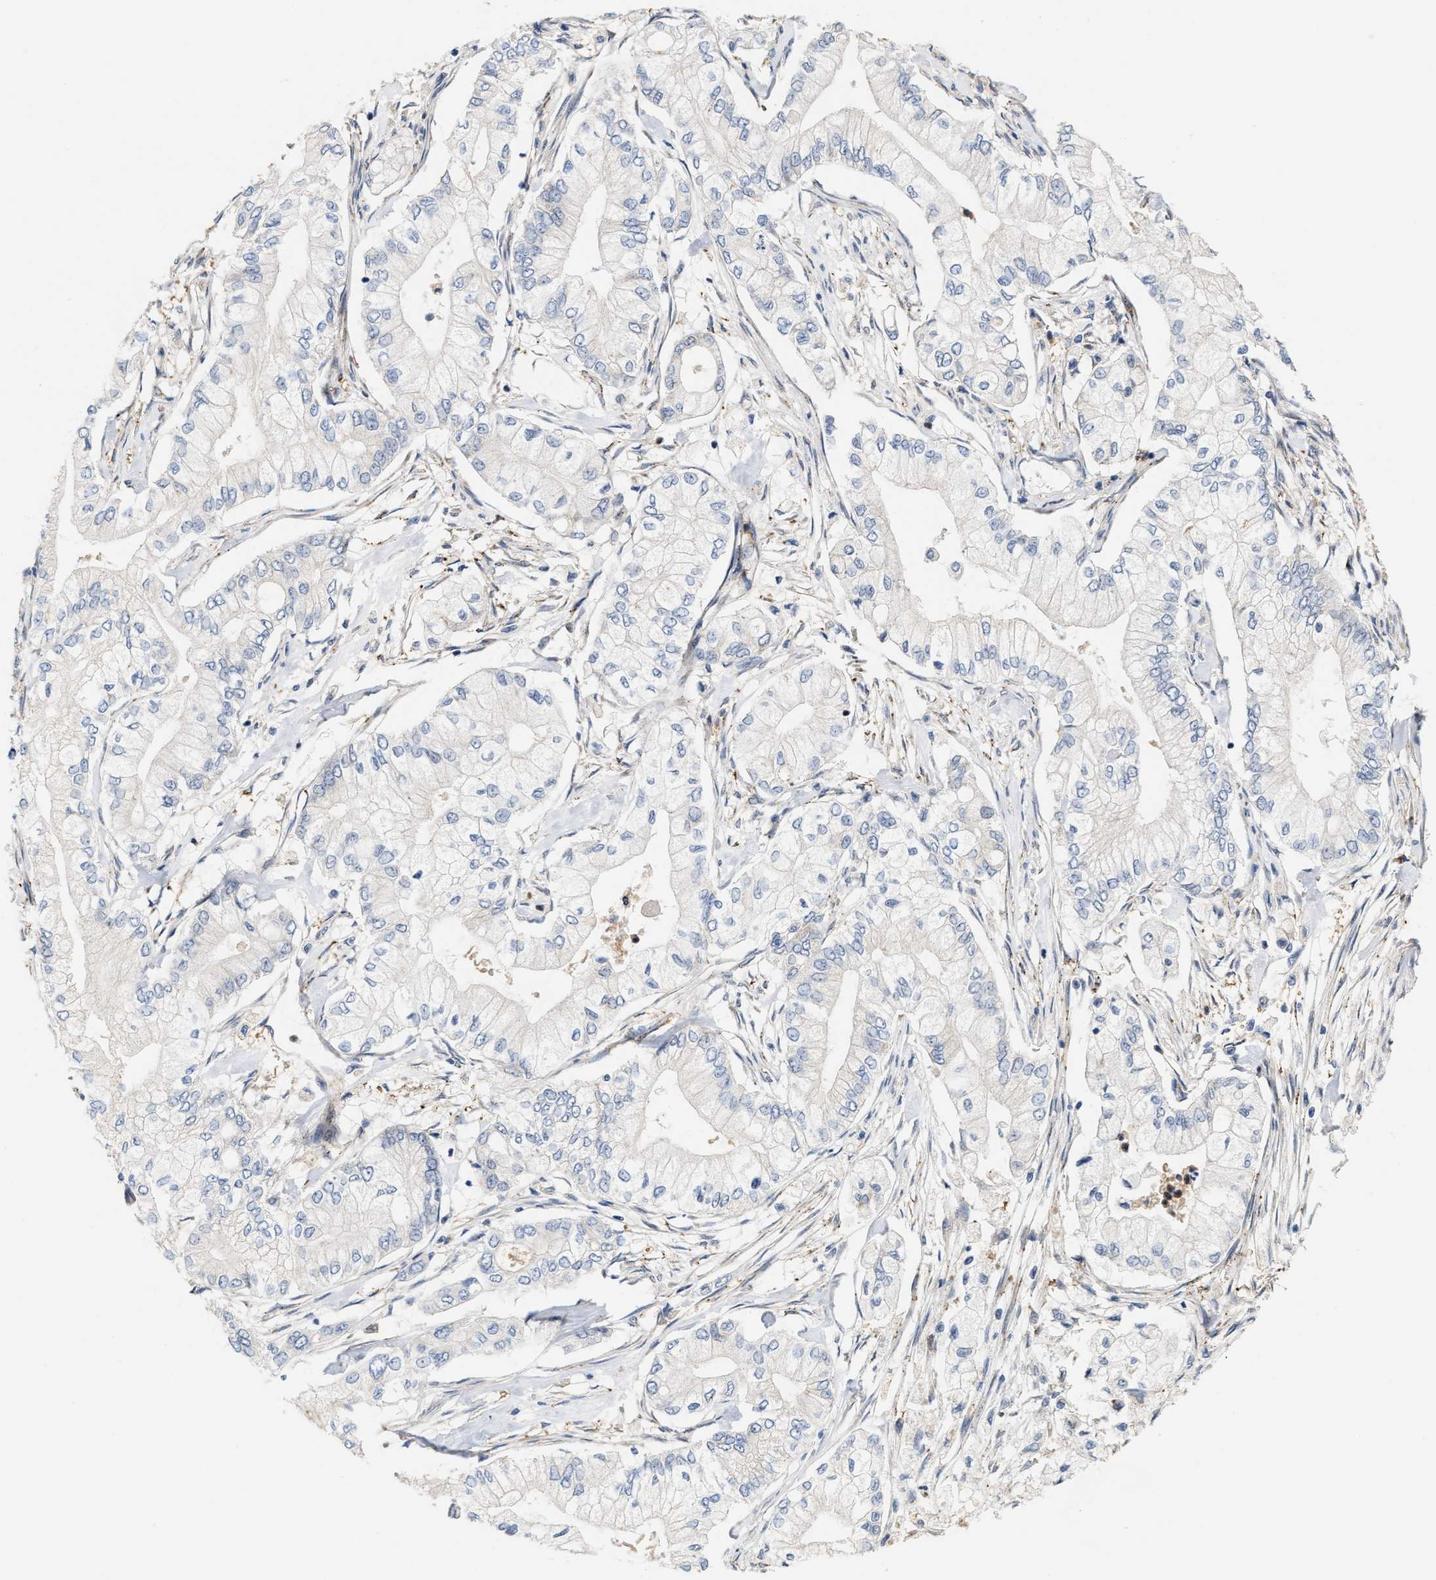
{"staining": {"intensity": "negative", "quantity": "none", "location": "none"}, "tissue": "pancreatic cancer", "cell_type": "Tumor cells", "image_type": "cancer", "snomed": [{"axis": "morphology", "description": "Adenocarcinoma, NOS"}, {"axis": "topography", "description": "Pancreas"}], "caption": "A micrograph of human pancreatic cancer is negative for staining in tumor cells.", "gene": "TCF4", "patient": {"sex": "male", "age": 70}}